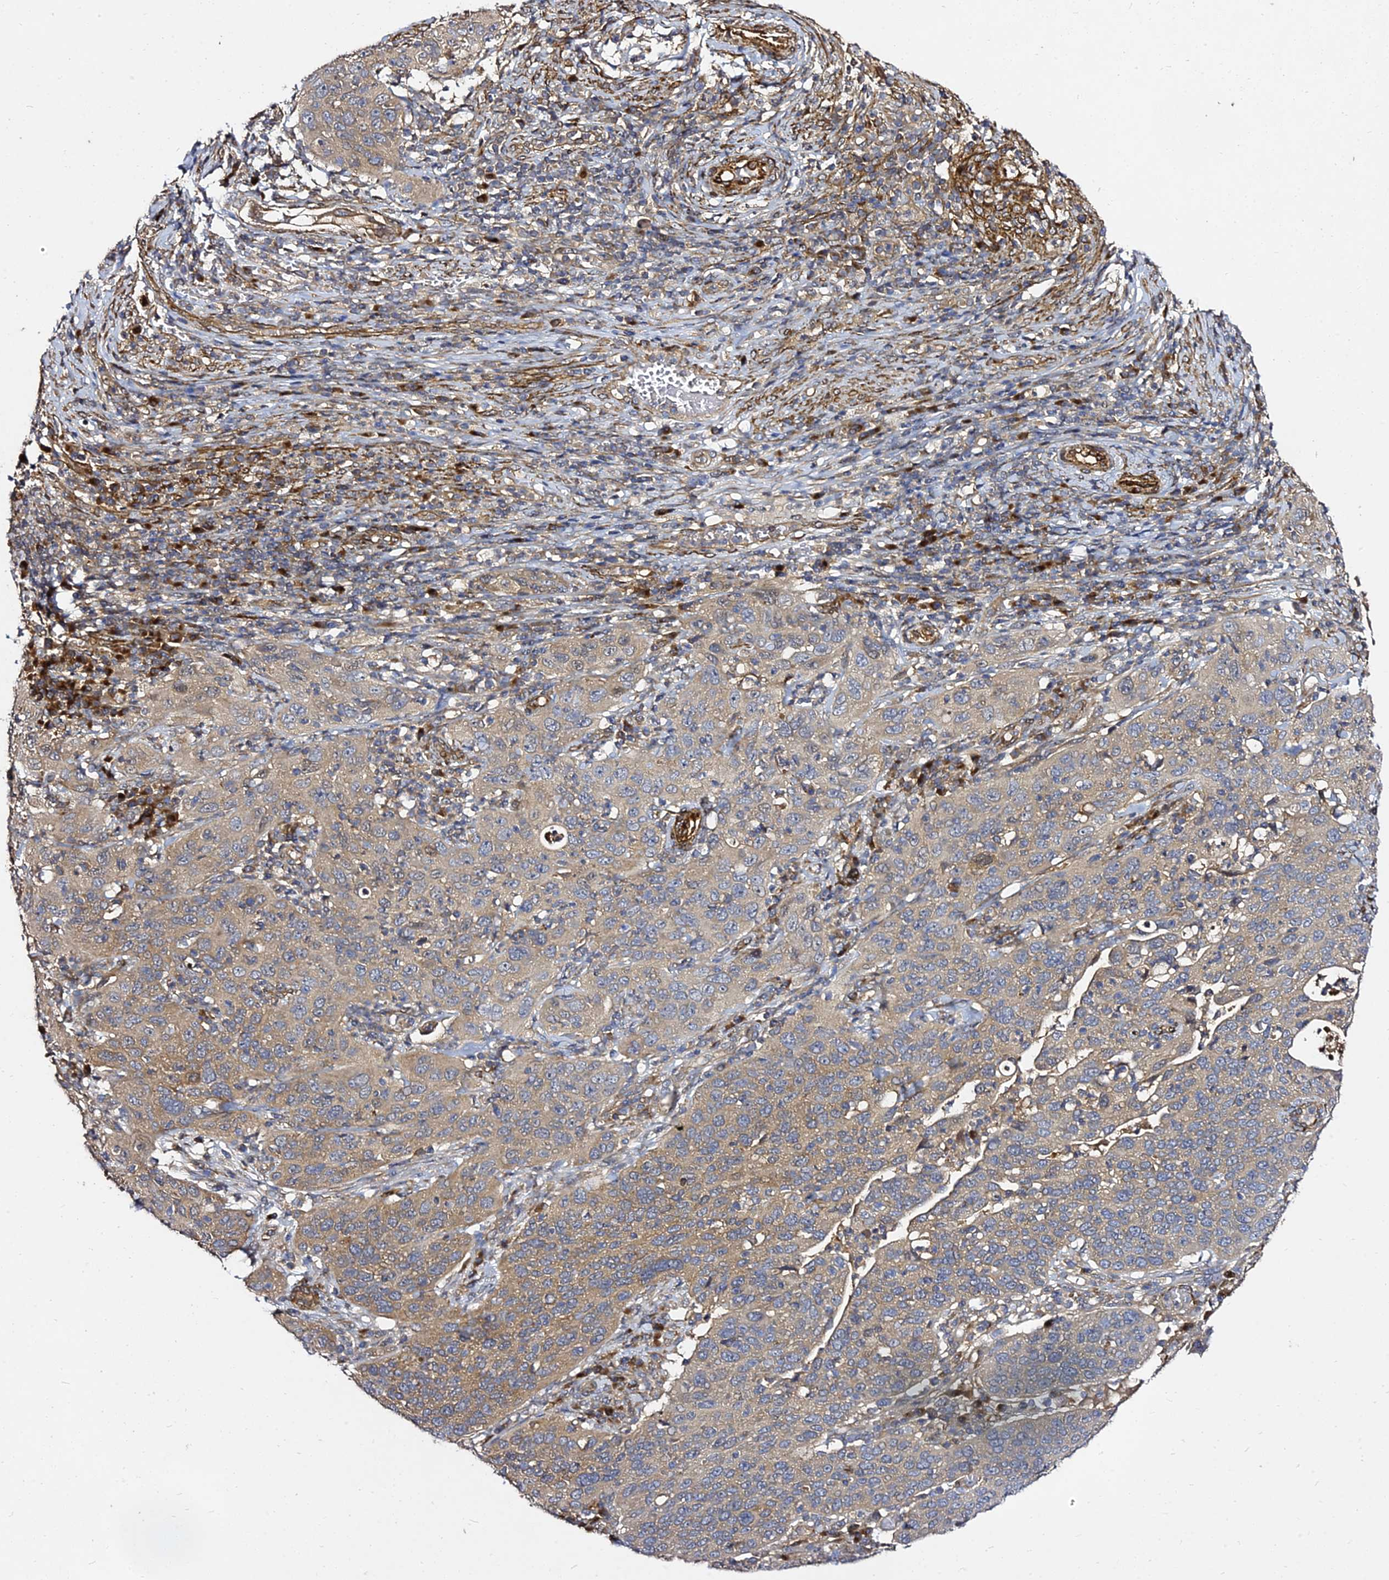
{"staining": {"intensity": "moderate", "quantity": "25%-75%", "location": "cytoplasmic/membranous"}, "tissue": "cervical cancer", "cell_type": "Tumor cells", "image_type": "cancer", "snomed": [{"axis": "morphology", "description": "Squamous cell carcinoma, NOS"}, {"axis": "topography", "description": "Cervix"}], "caption": "Human cervical squamous cell carcinoma stained with a brown dye demonstrates moderate cytoplasmic/membranous positive staining in approximately 25%-75% of tumor cells.", "gene": "GRTP1", "patient": {"sex": "female", "age": 36}}